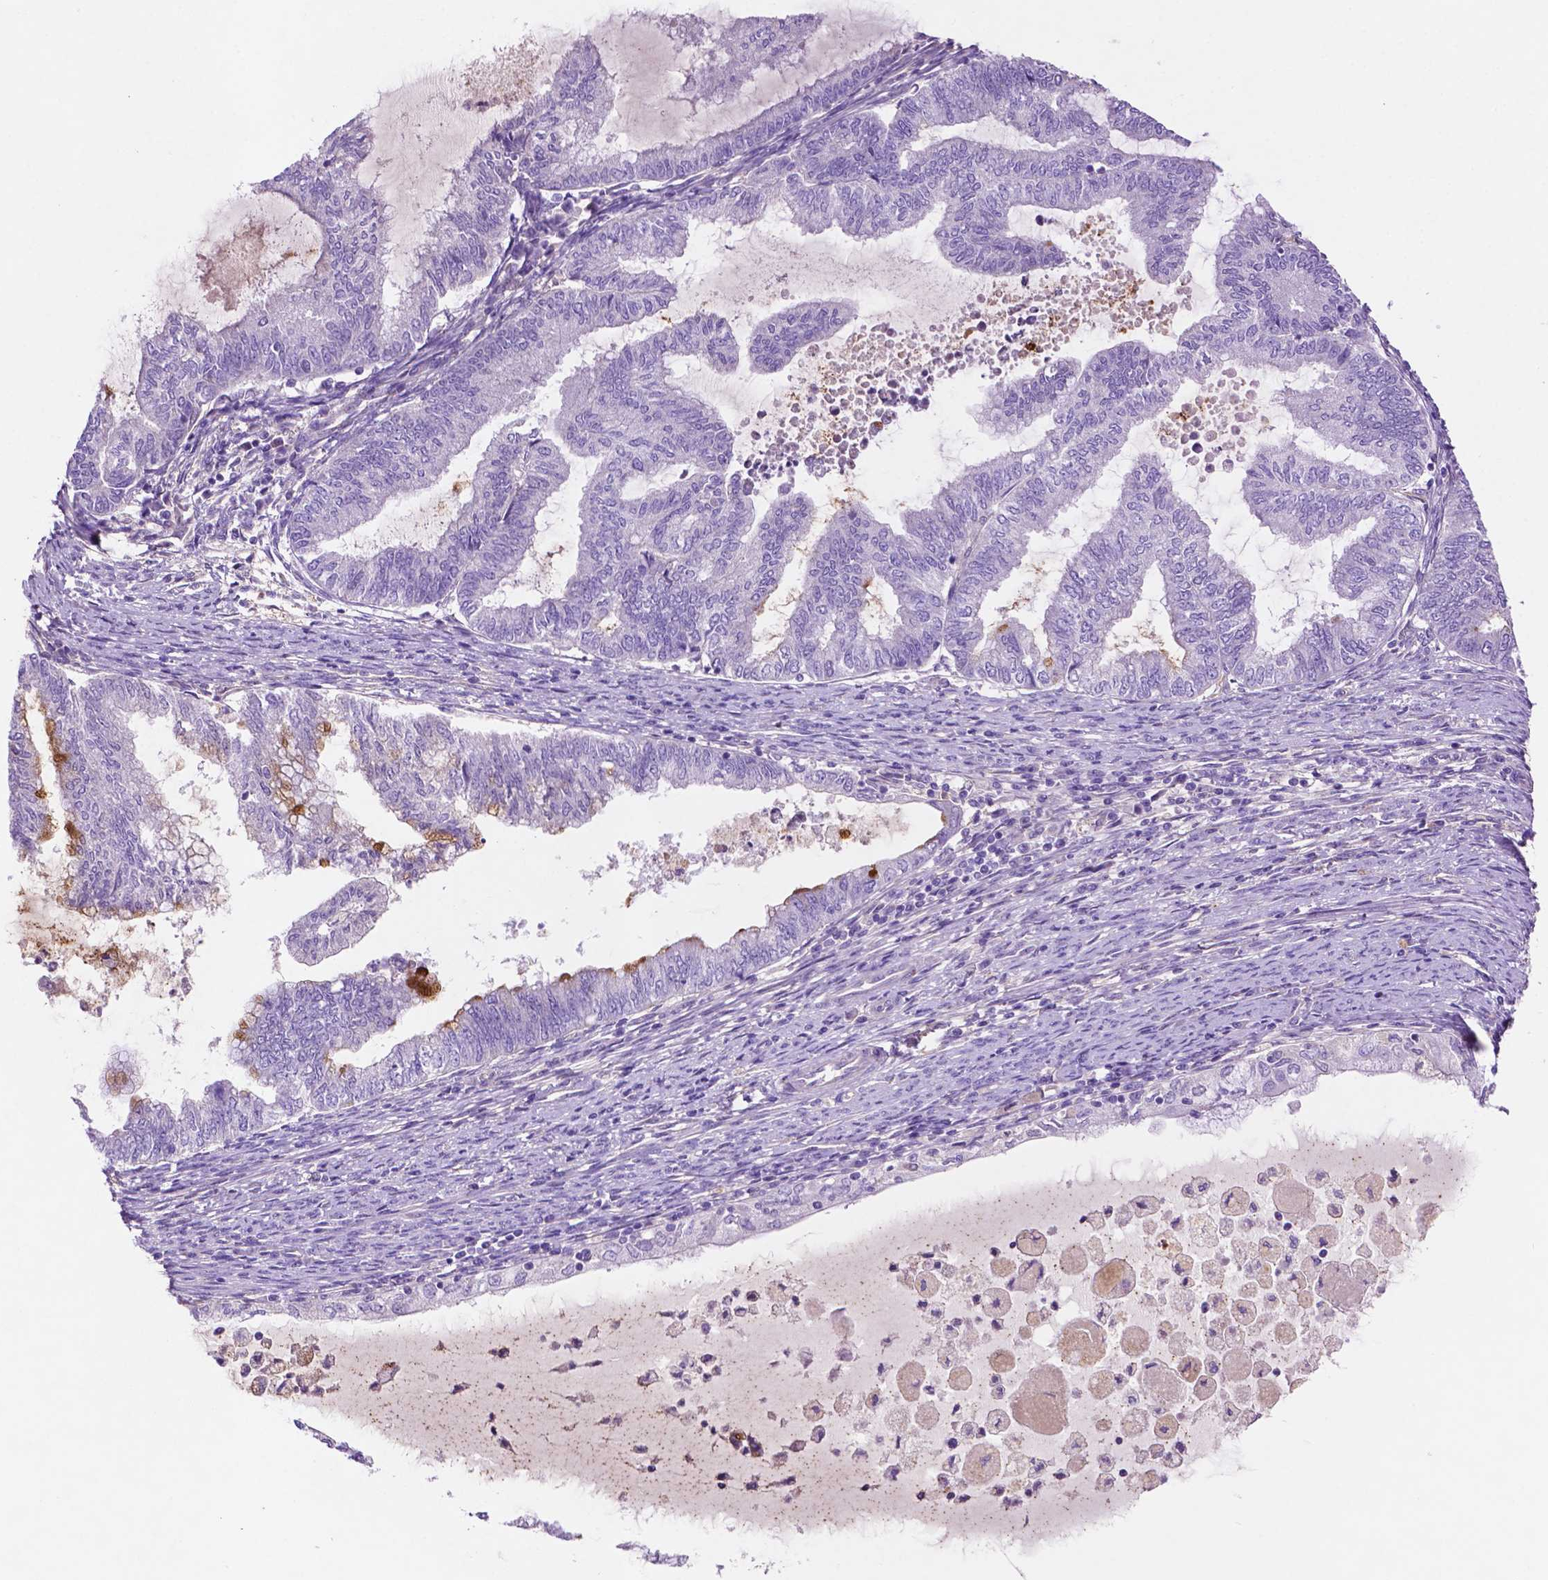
{"staining": {"intensity": "strong", "quantity": "<25%", "location": "cytoplasmic/membranous"}, "tissue": "endometrial cancer", "cell_type": "Tumor cells", "image_type": "cancer", "snomed": [{"axis": "morphology", "description": "Adenocarcinoma, NOS"}, {"axis": "topography", "description": "Endometrium"}], "caption": "Immunohistochemical staining of human adenocarcinoma (endometrial) demonstrates medium levels of strong cytoplasmic/membranous expression in approximately <25% of tumor cells. The protein is stained brown, and the nuclei are stained in blue (DAB IHC with brightfield microscopy, high magnification).", "gene": "GDPD5", "patient": {"sex": "female", "age": 79}}